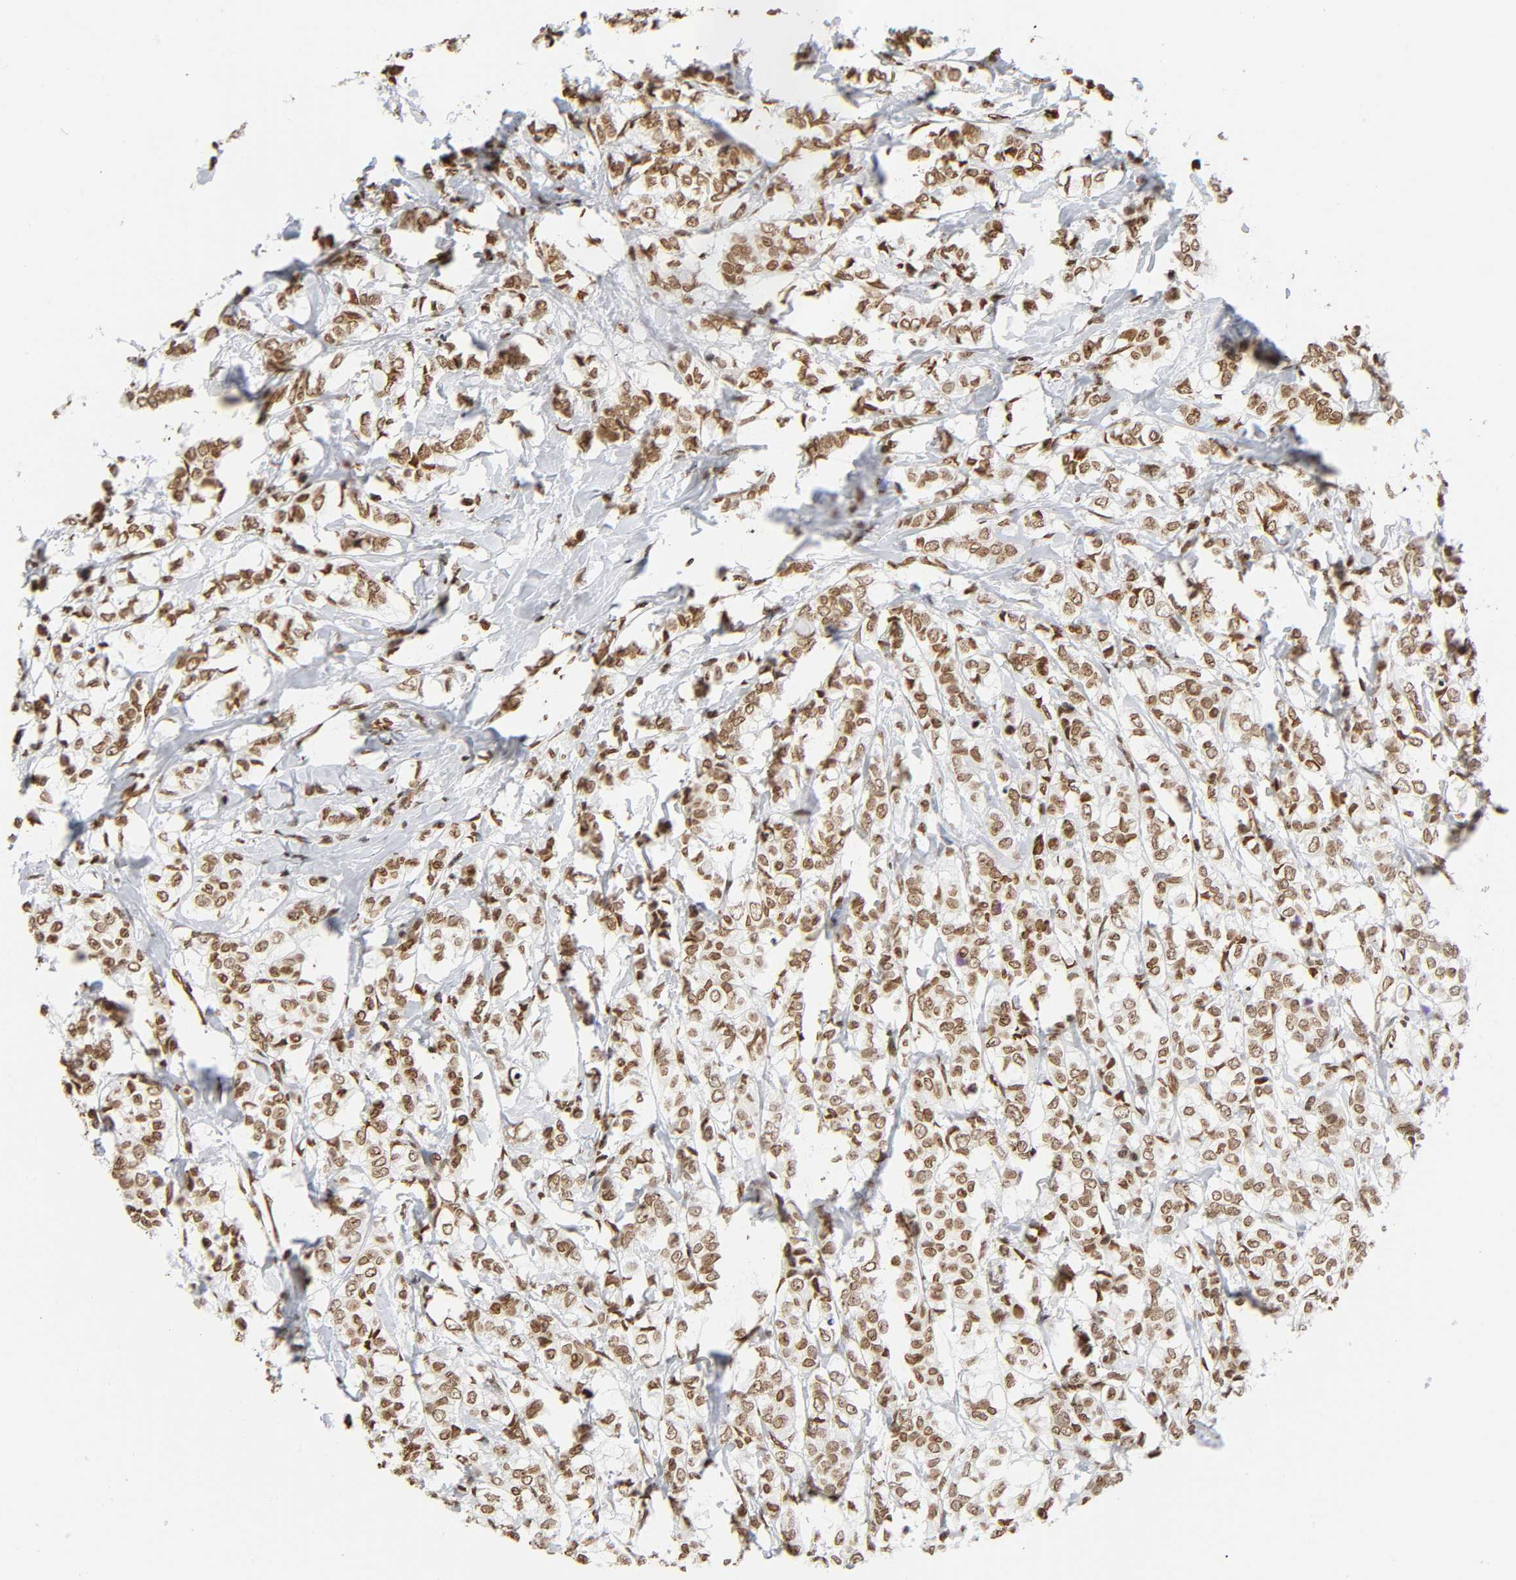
{"staining": {"intensity": "moderate", "quantity": ">75%", "location": "nuclear"}, "tissue": "breast cancer", "cell_type": "Tumor cells", "image_type": "cancer", "snomed": [{"axis": "morphology", "description": "Lobular carcinoma"}, {"axis": "topography", "description": "Breast"}], "caption": "Immunohistochemical staining of human lobular carcinoma (breast) exhibits moderate nuclear protein expression in about >75% of tumor cells.", "gene": "HOXA6", "patient": {"sex": "female", "age": 60}}